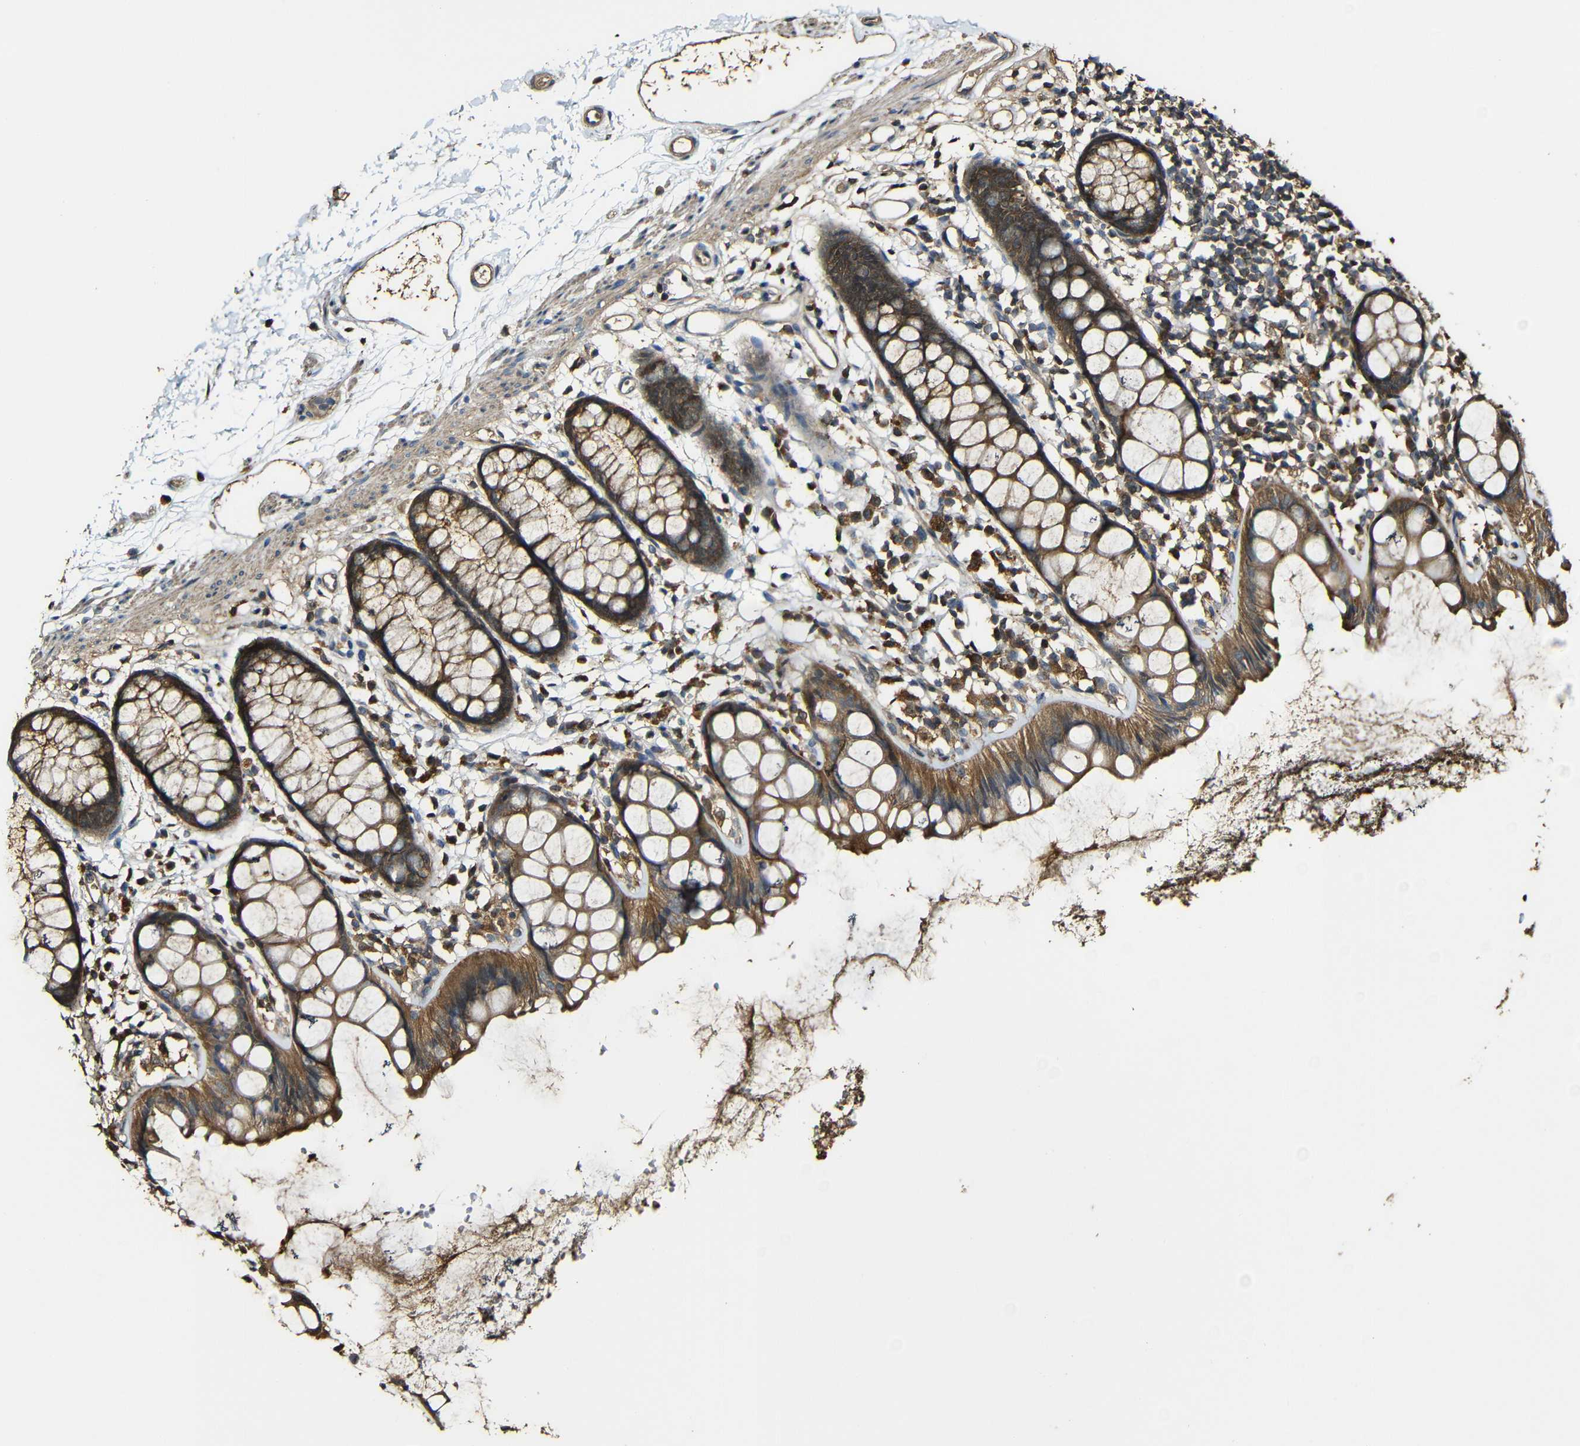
{"staining": {"intensity": "strong", "quantity": ">75%", "location": "cytoplasmic/membranous"}, "tissue": "rectum", "cell_type": "Glandular cells", "image_type": "normal", "snomed": [{"axis": "morphology", "description": "Normal tissue, NOS"}, {"axis": "topography", "description": "Rectum"}], "caption": "The photomicrograph demonstrates immunohistochemical staining of unremarkable rectum. There is strong cytoplasmic/membranous staining is present in about >75% of glandular cells.", "gene": "CASP8", "patient": {"sex": "female", "age": 66}}